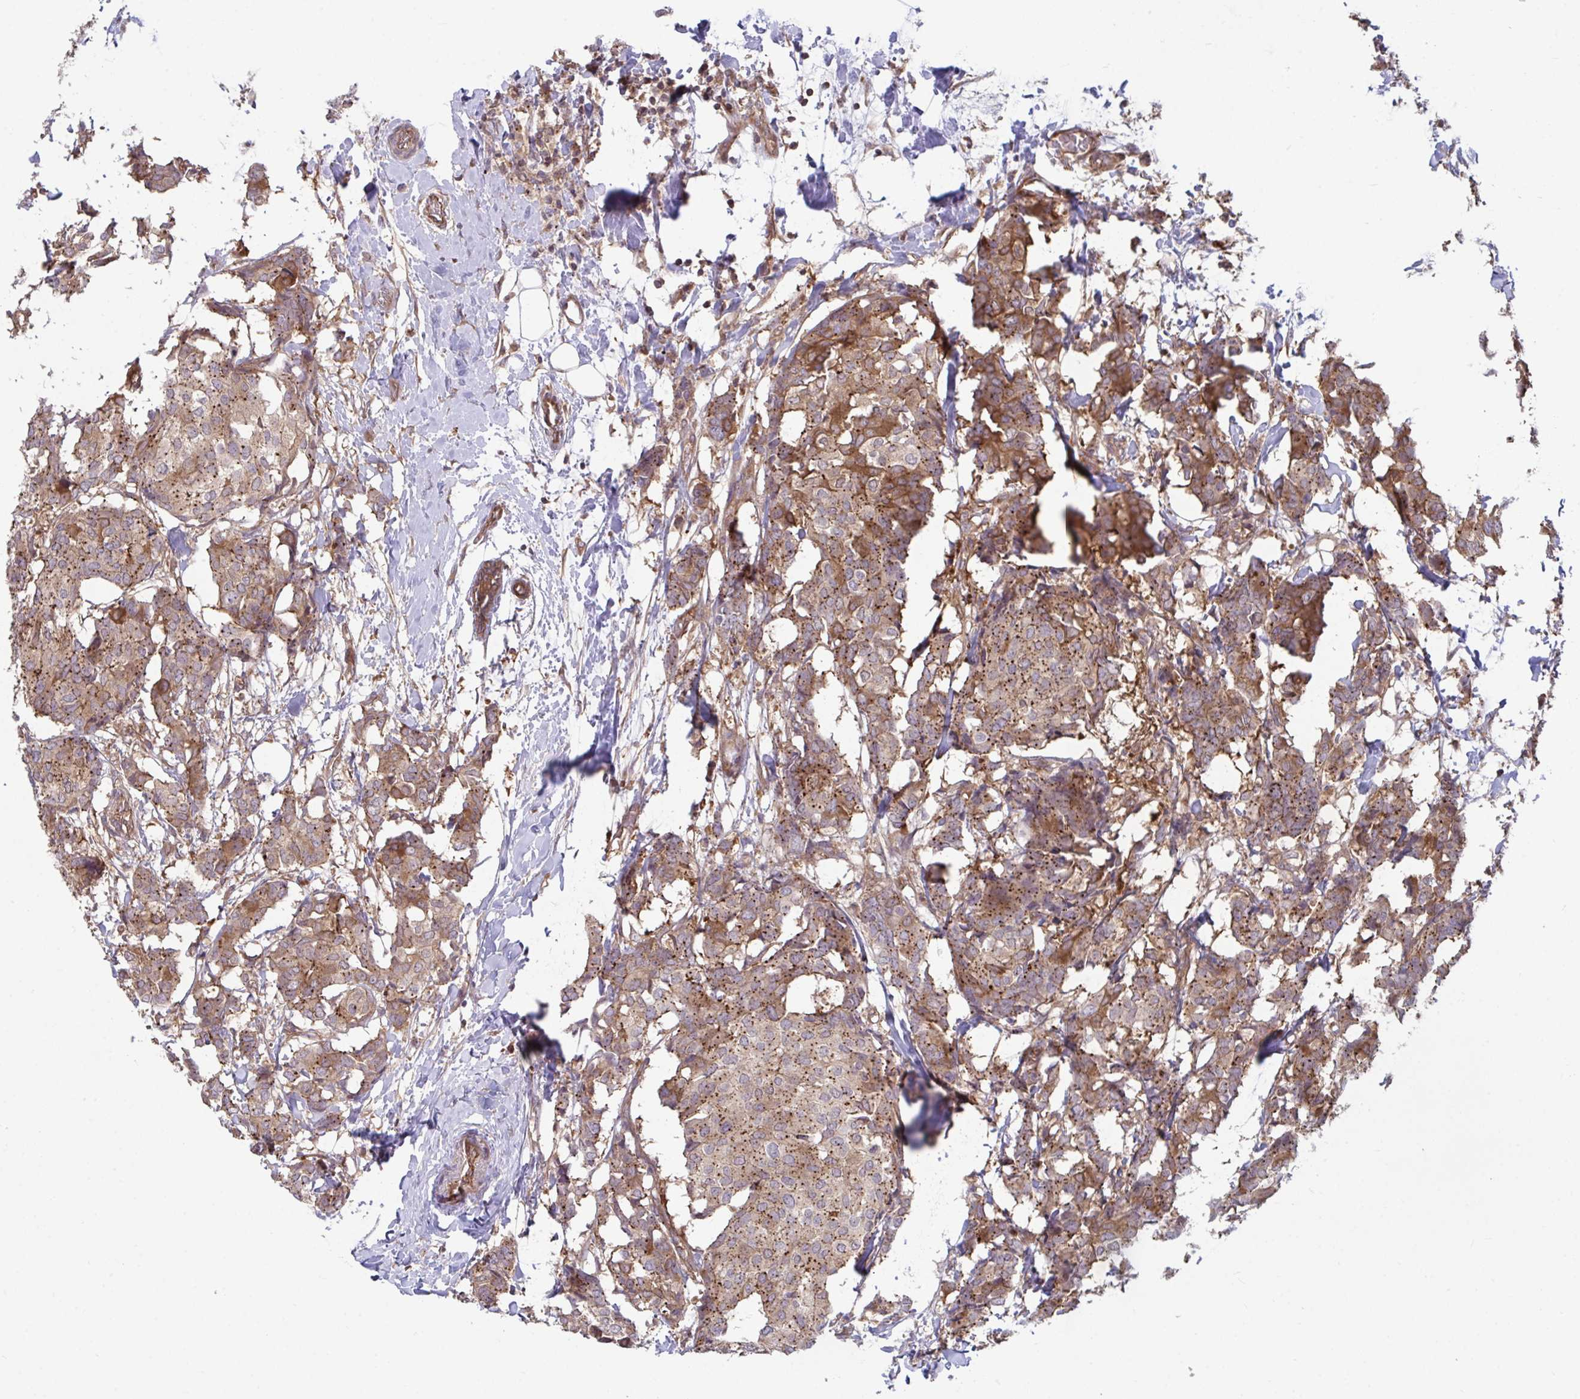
{"staining": {"intensity": "strong", "quantity": ">75%", "location": "cytoplasmic/membranous"}, "tissue": "breast cancer", "cell_type": "Tumor cells", "image_type": "cancer", "snomed": [{"axis": "morphology", "description": "Duct carcinoma"}, {"axis": "topography", "description": "Breast"}], "caption": "Immunohistochemical staining of human invasive ductal carcinoma (breast) demonstrates strong cytoplasmic/membranous protein positivity in about >75% of tumor cells.", "gene": "IST1", "patient": {"sex": "female", "age": 75}}